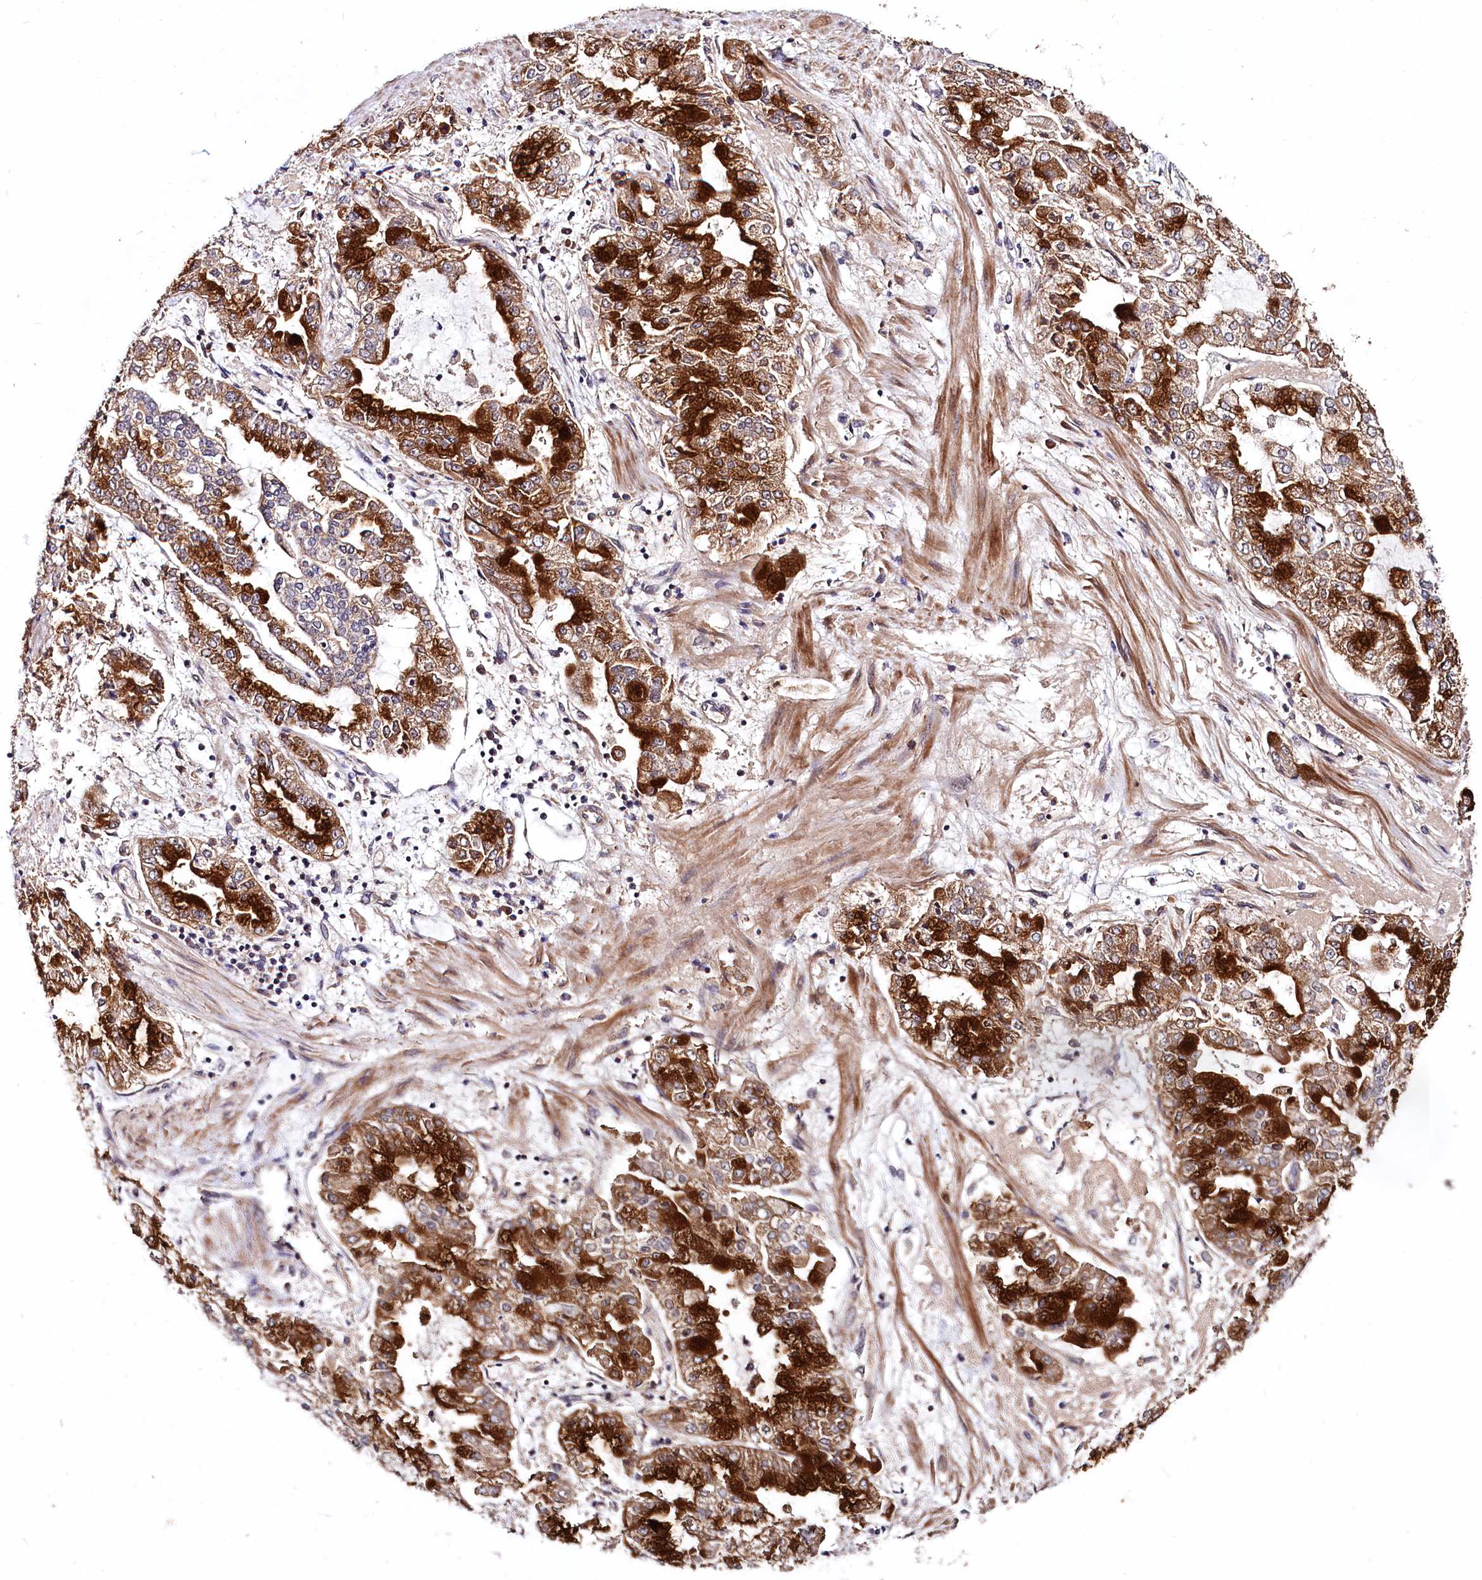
{"staining": {"intensity": "strong", "quantity": ">75%", "location": "cytoplasmic/membranous"}, "tissue": "stomach cancer", "cell_type": "Tumor cells", "image_type": "cancer", "snomed": [{"axis": "morphology", "description": "Adenocarcinoma, NOS"}, {"axis": "topography", "description": "Stomach"}], "caption": "Immunohistochemistry (IHC) (DAB) staining of stomach cancer (adenocarcinoma) displays strong cytoplasmic/membranous protein positivity in approximately >75% of tumor cells.", "gene": "UBE3A", "patient": {"sex": "male", "age": 76}}